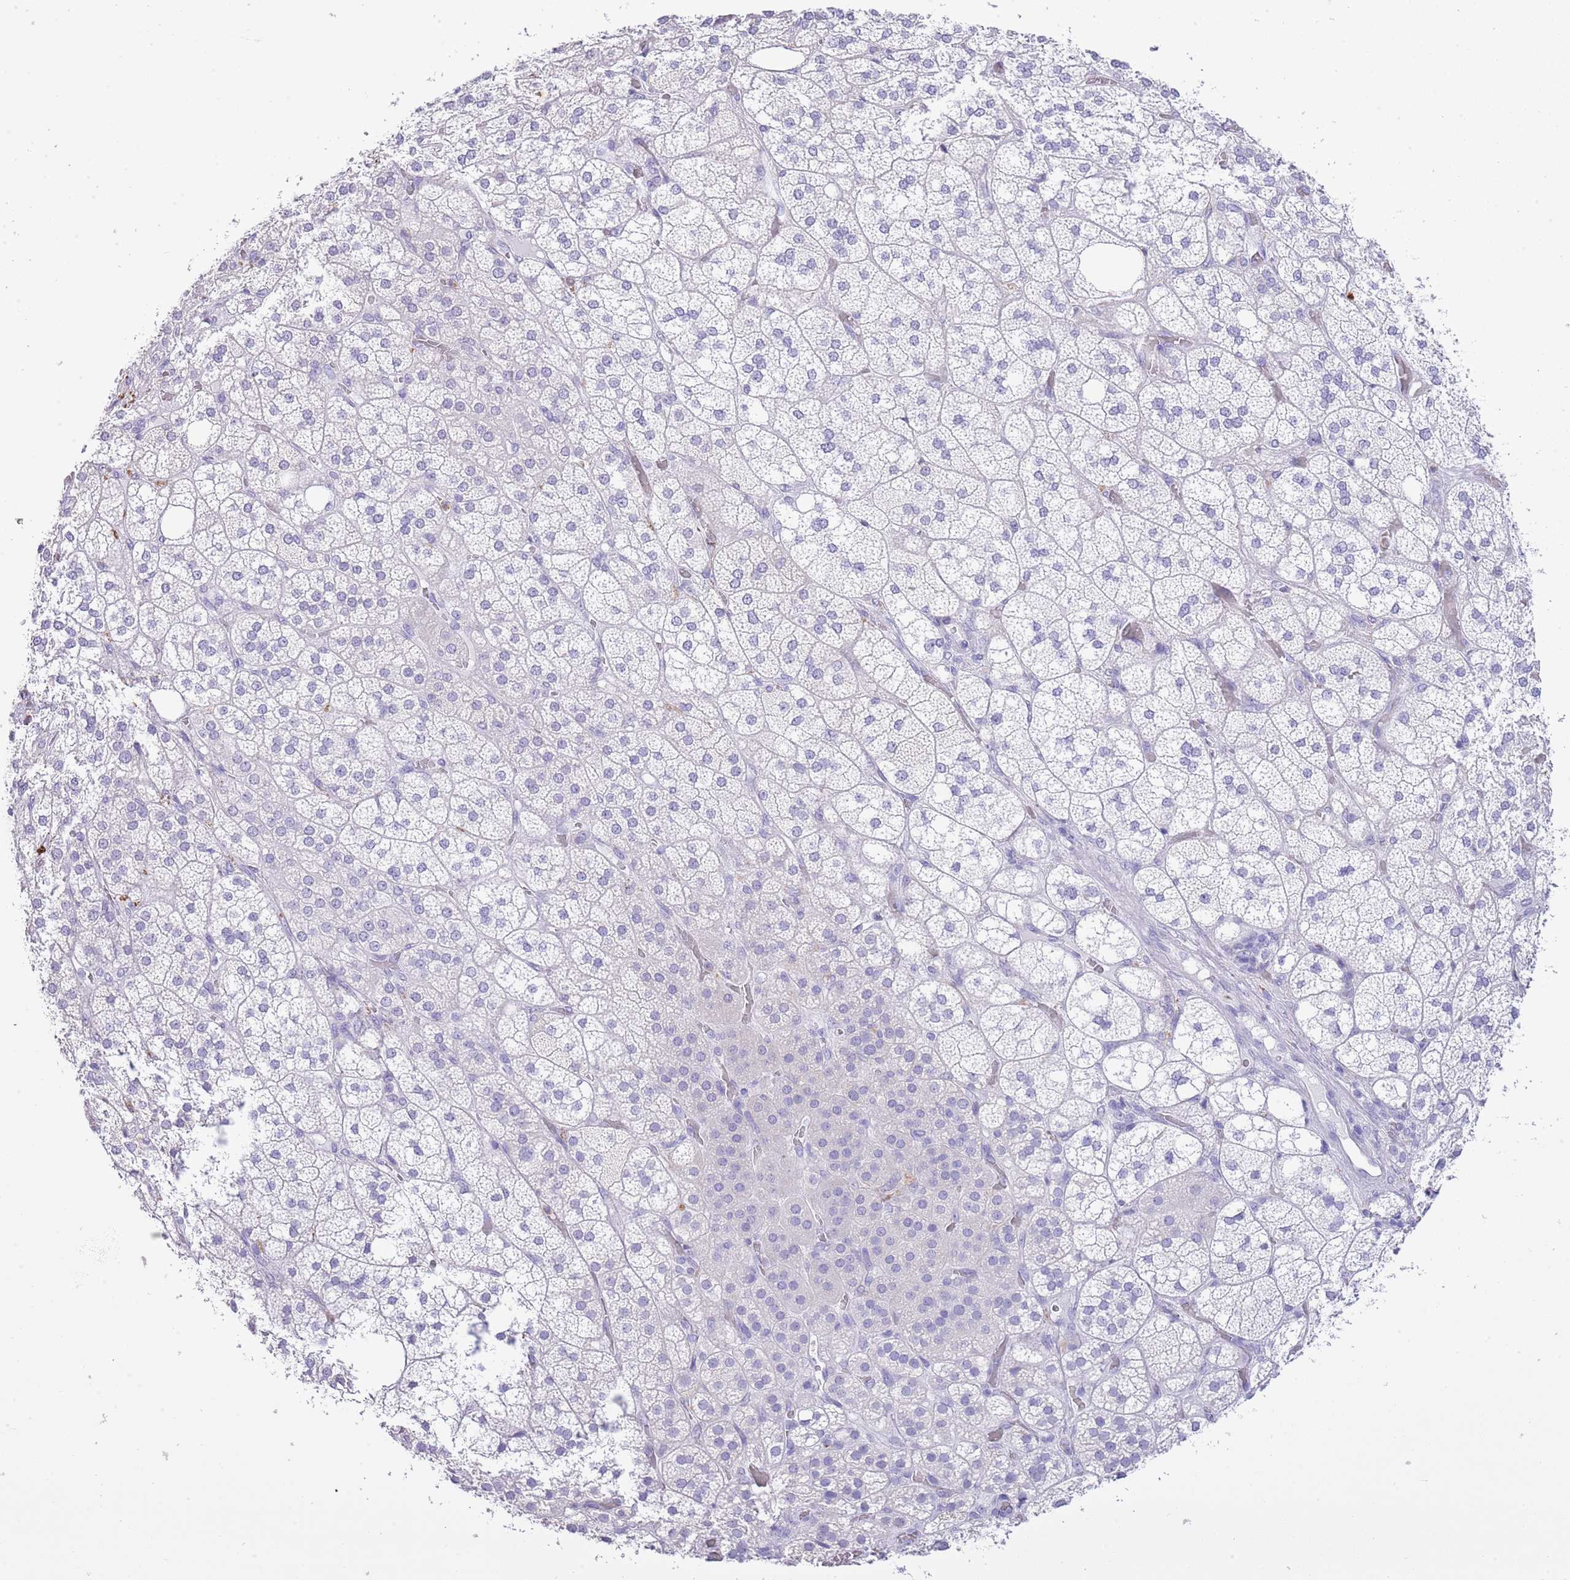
{"staining": {"intensity": "negative", "quantity": "none", "location": "none"}, "tissue": "adrenal gland", "cell_type": "Glandular cells", "image_type": "normal", "snomed": [{"axis": "morphology", "description": "Normal tissue, NOS"}, {"axis": "topography", "description": "Adrenal gland"}], "caption": "Protein analysis of unremarkable adrenal gland reveals no significant positivity in glandular cells.", "gene": "OR2Z1", "patient": {"sex": "male", "age": 61}}